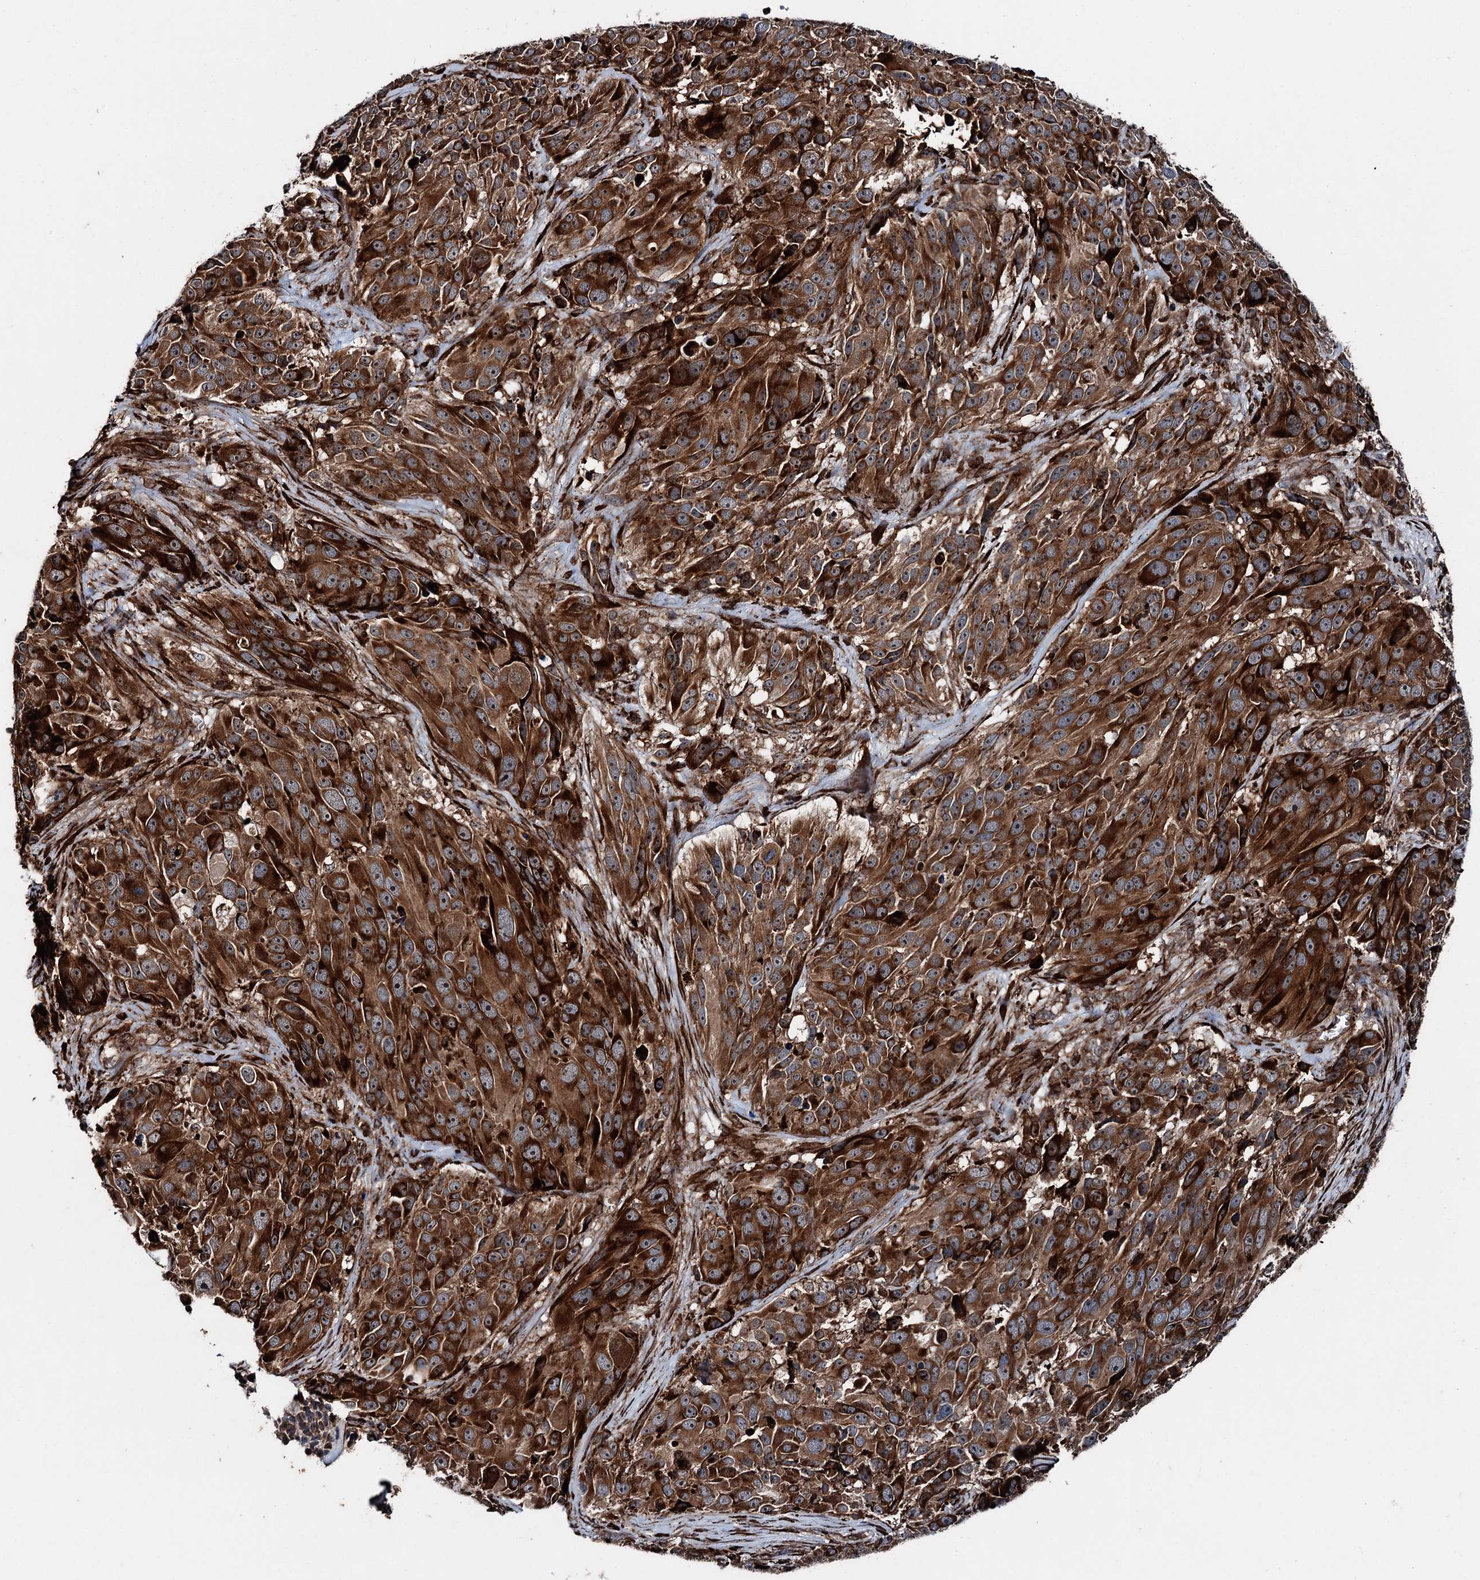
{"staining": {"intensity": "strong", "quantity": ">75%", "location": "cytoplasmic/membranous,nuclear"}, "tissue": "melanoma", "cell_type": "Tumor cells", "image_type": "cancer", "snomed": [{"axis": "morphology", "description": "Malignant melanoma, NOS"}, {"axis": "topography", "description": "Skin"}], "caption": "Human malignant melanoma stained with a brown dye demonstrates strong cytoplasmic/membranous and nuclear positive positivity in about >75% of tumor cells.", "gene": "DDIAS", "patient": {"sex": "male", "age": 84}}